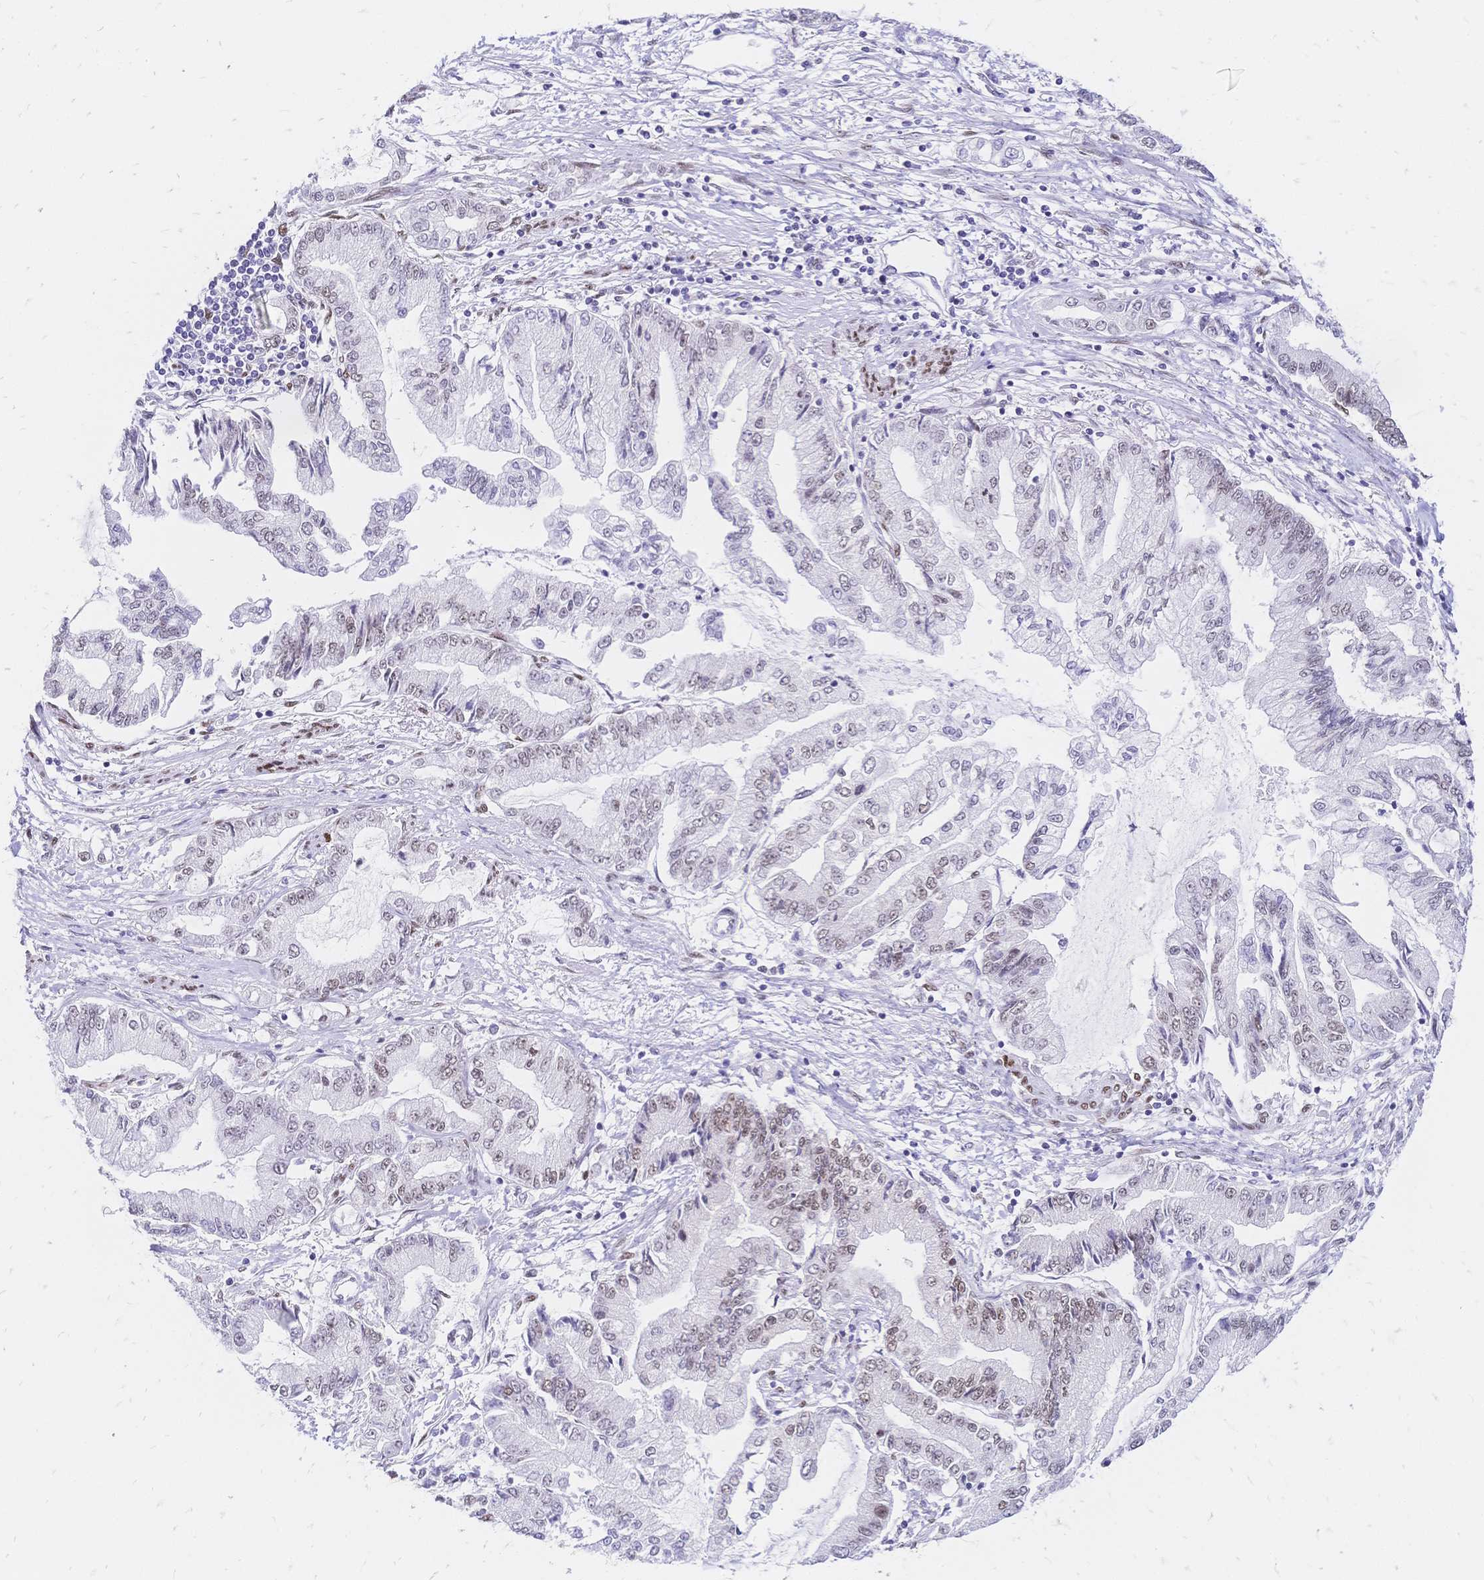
{"staining": {"intensity": "weak", "quantity": "25%-75%", "location": "nuclear"}, "tissue": "stomach cancer", "cell_type": "Tumor cells", "image_type": "cancer", "snomed": [{"axis": "morphology", "description": "Adenocarcinoma, NOS"}, {"axis": "topography", "description": "Stomach, upper"}], "caption": "Protein staining by immunohistochemistry reveals weak nuclear positivity in approximately 25%-75% of tumor cells in stomach adenocarcinoma.", "gene": "NFIC", "patient": {"sex": "female", "age": 74}}